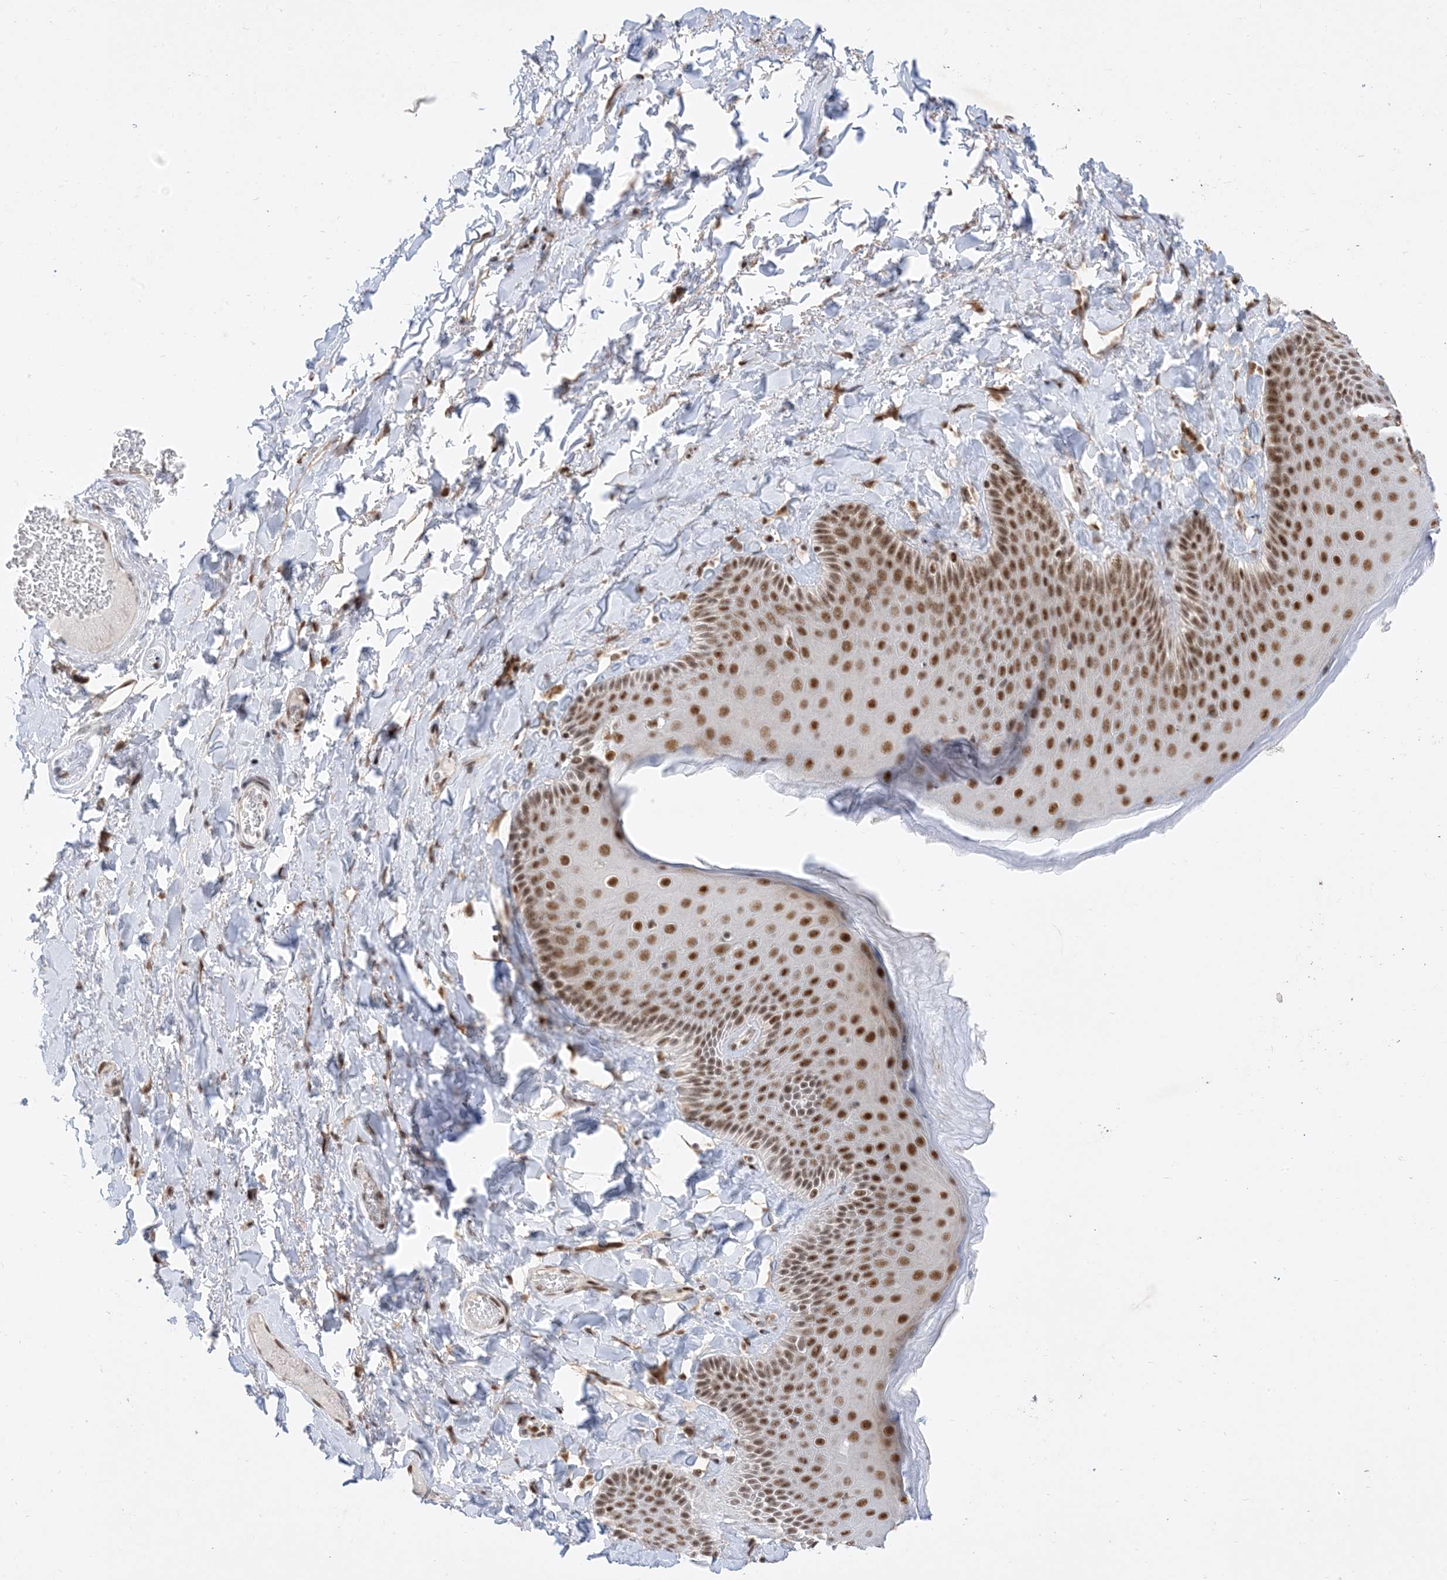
{"staining": {"intensity": "strong", "quantity": ">75%", "location": "nuclear"}, "tissue": "skin", "cell_type": "Epidermal cells", "image_type": "normal", "snomed": [{"axis": "morphology", "description": "Normal tissue, NOS"}, {"axis": "topography", "description": "Anal"}], "caption": "Skin stained with a brown dye displays strong nuclear positive positivity in about >75% of epidermal cells.", "gene": "SF3A3", "patient": {"sex": "male", "age": 69}}